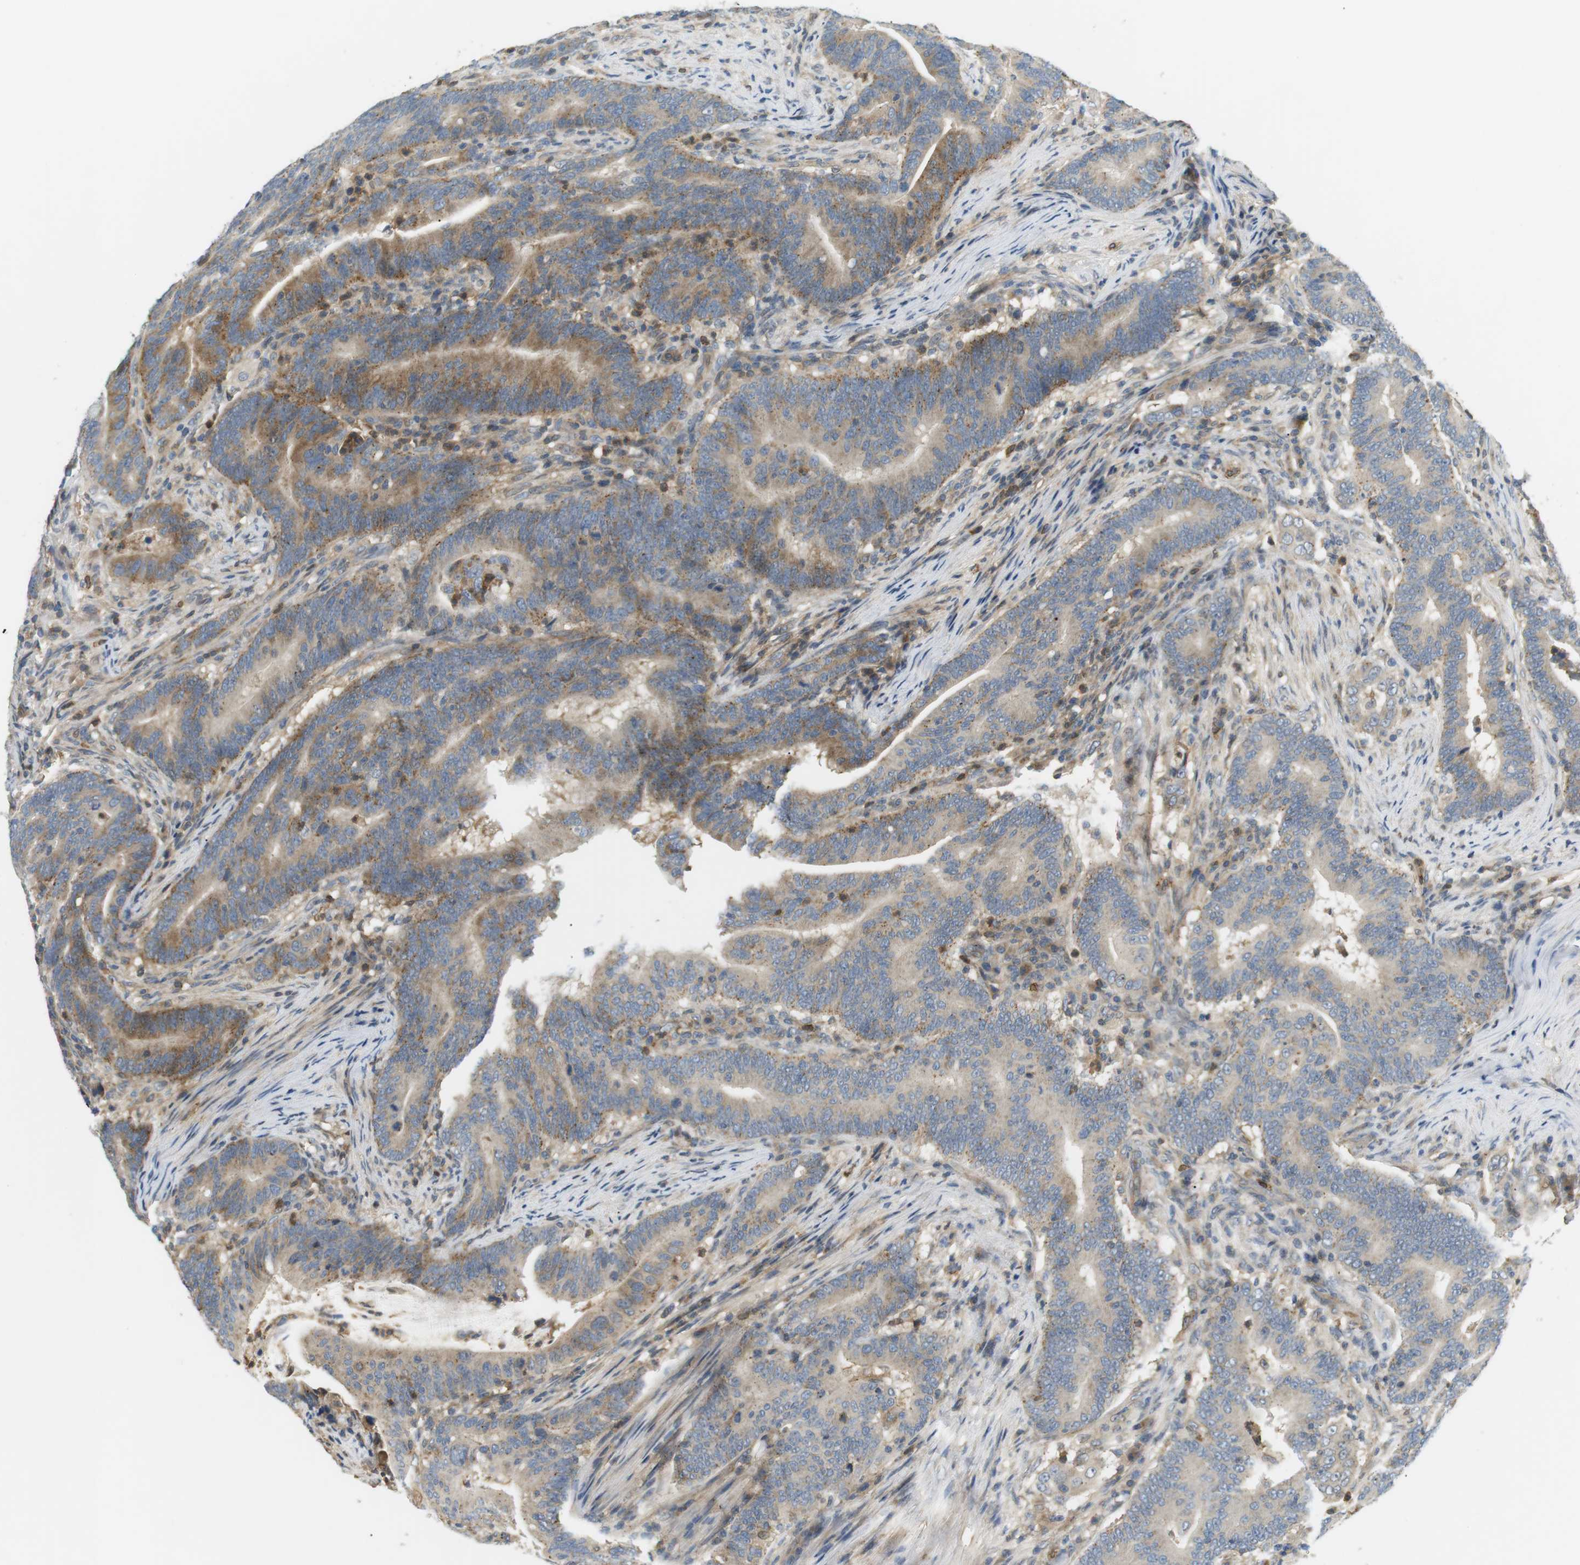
{"staining": {"intensity": "moderate", "quantity": ">75%", "location": "cytoplasmic/membranous"}, "tissue": "colorectal cancer", "cell_type": "Tumor cells", "image_type": "cancer", "snomed": [{"axis": "morphology", "description": "Normal tissue, NOS"}, {"axis": "morphology", "description": "Adenocarcinoma, NOS"}, {"axis": "topography", "description": "Colon"}], "caption": "Protein staining by immunohistochemistry exhibits moderate cytoplasmic/membranous staining in approximately >75% of tumor cells in colorectal cancer (adenocarcinoma).", "gene": "P2RY1", "patient": {"sex": "female", "age": 66}}